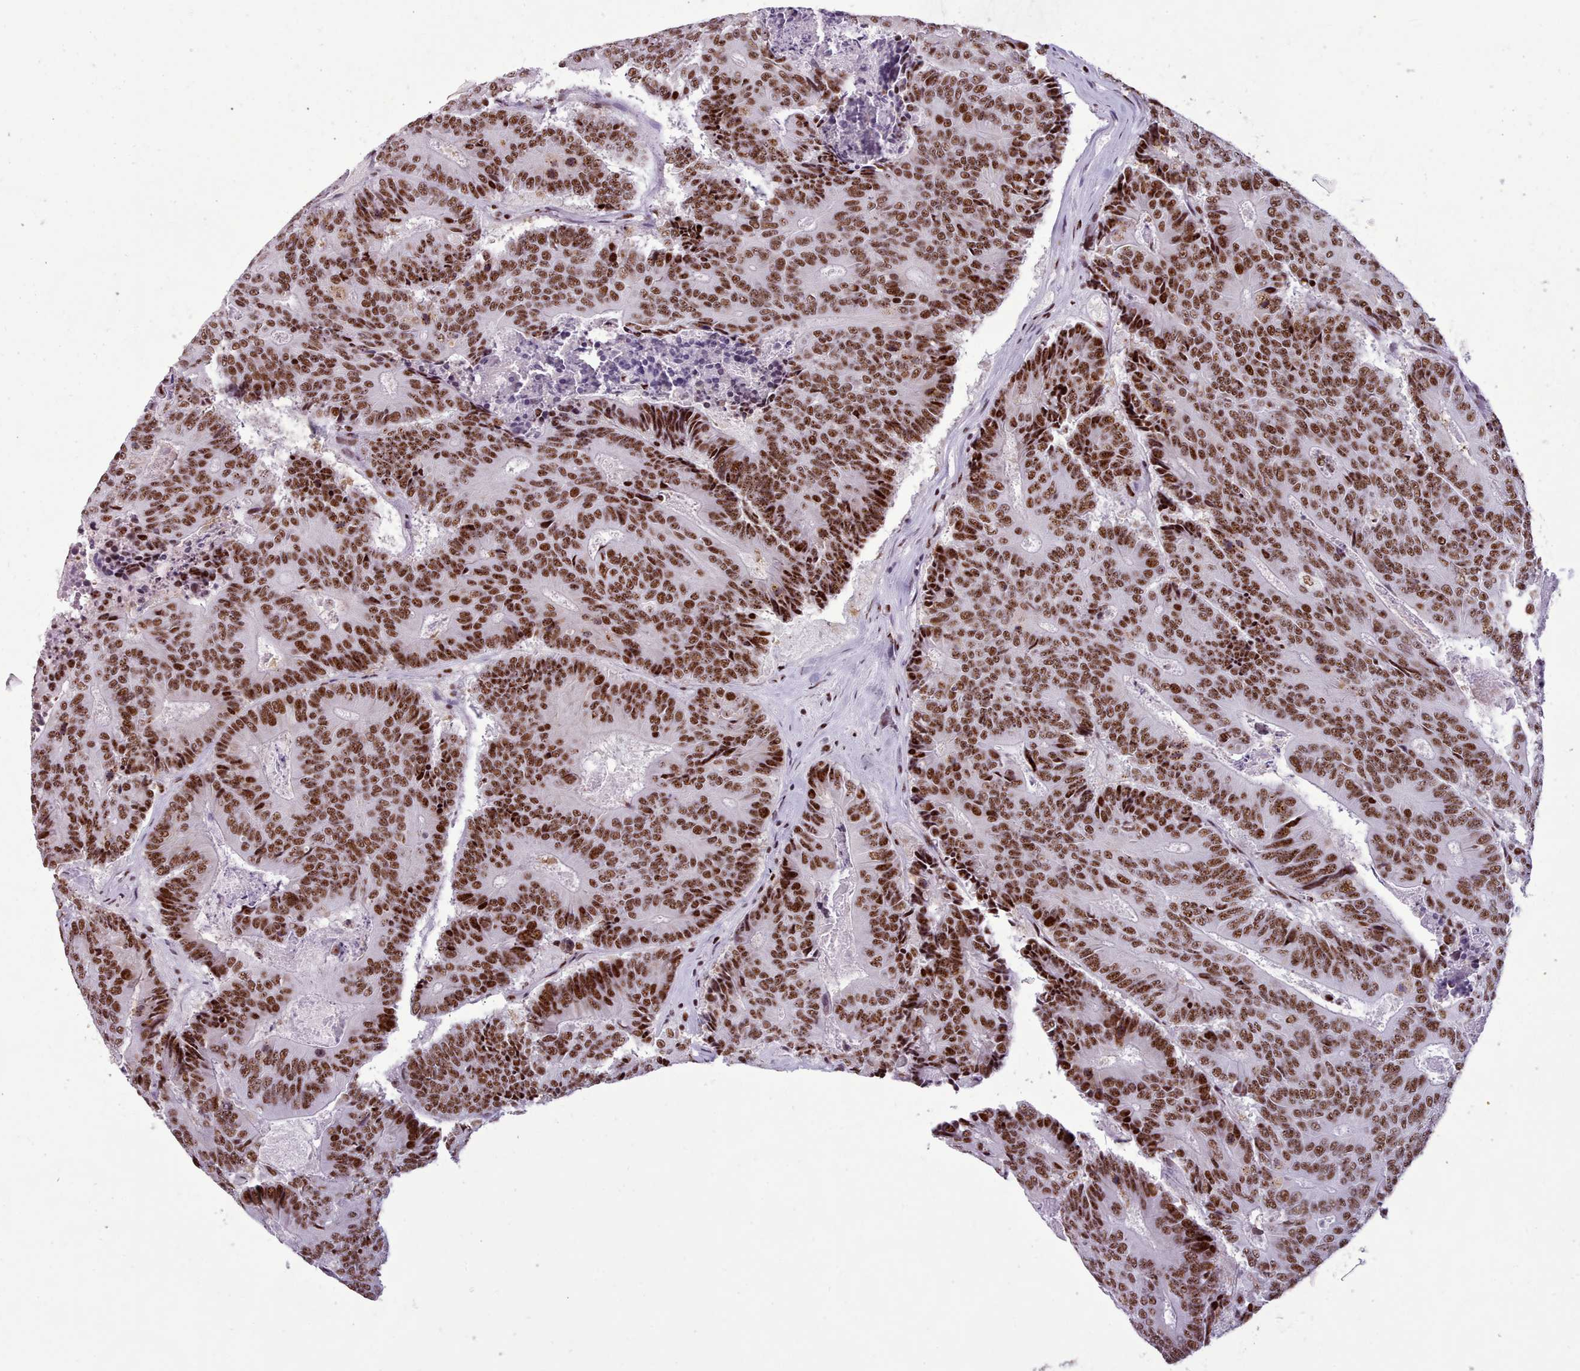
{"staining": {"intensity": "strong", "quantity": ">75%", "location": "nuclear"}, "tissue": "colorectal cancer", "cell_type": "Tumor cells", "image_type": "cancer", "snomed": [{"axis": "morphology", "description": "Adenocarcinoma, NOS"}, {"axis": "topography", "description": "Colon"}], "caption": "Human colorectal adenocarcinoma stained with a protein marker demonstrates strong staining in tumor cells.", "gene": "TMEM35B", "patient": {"sex": "male", "age": 83}}